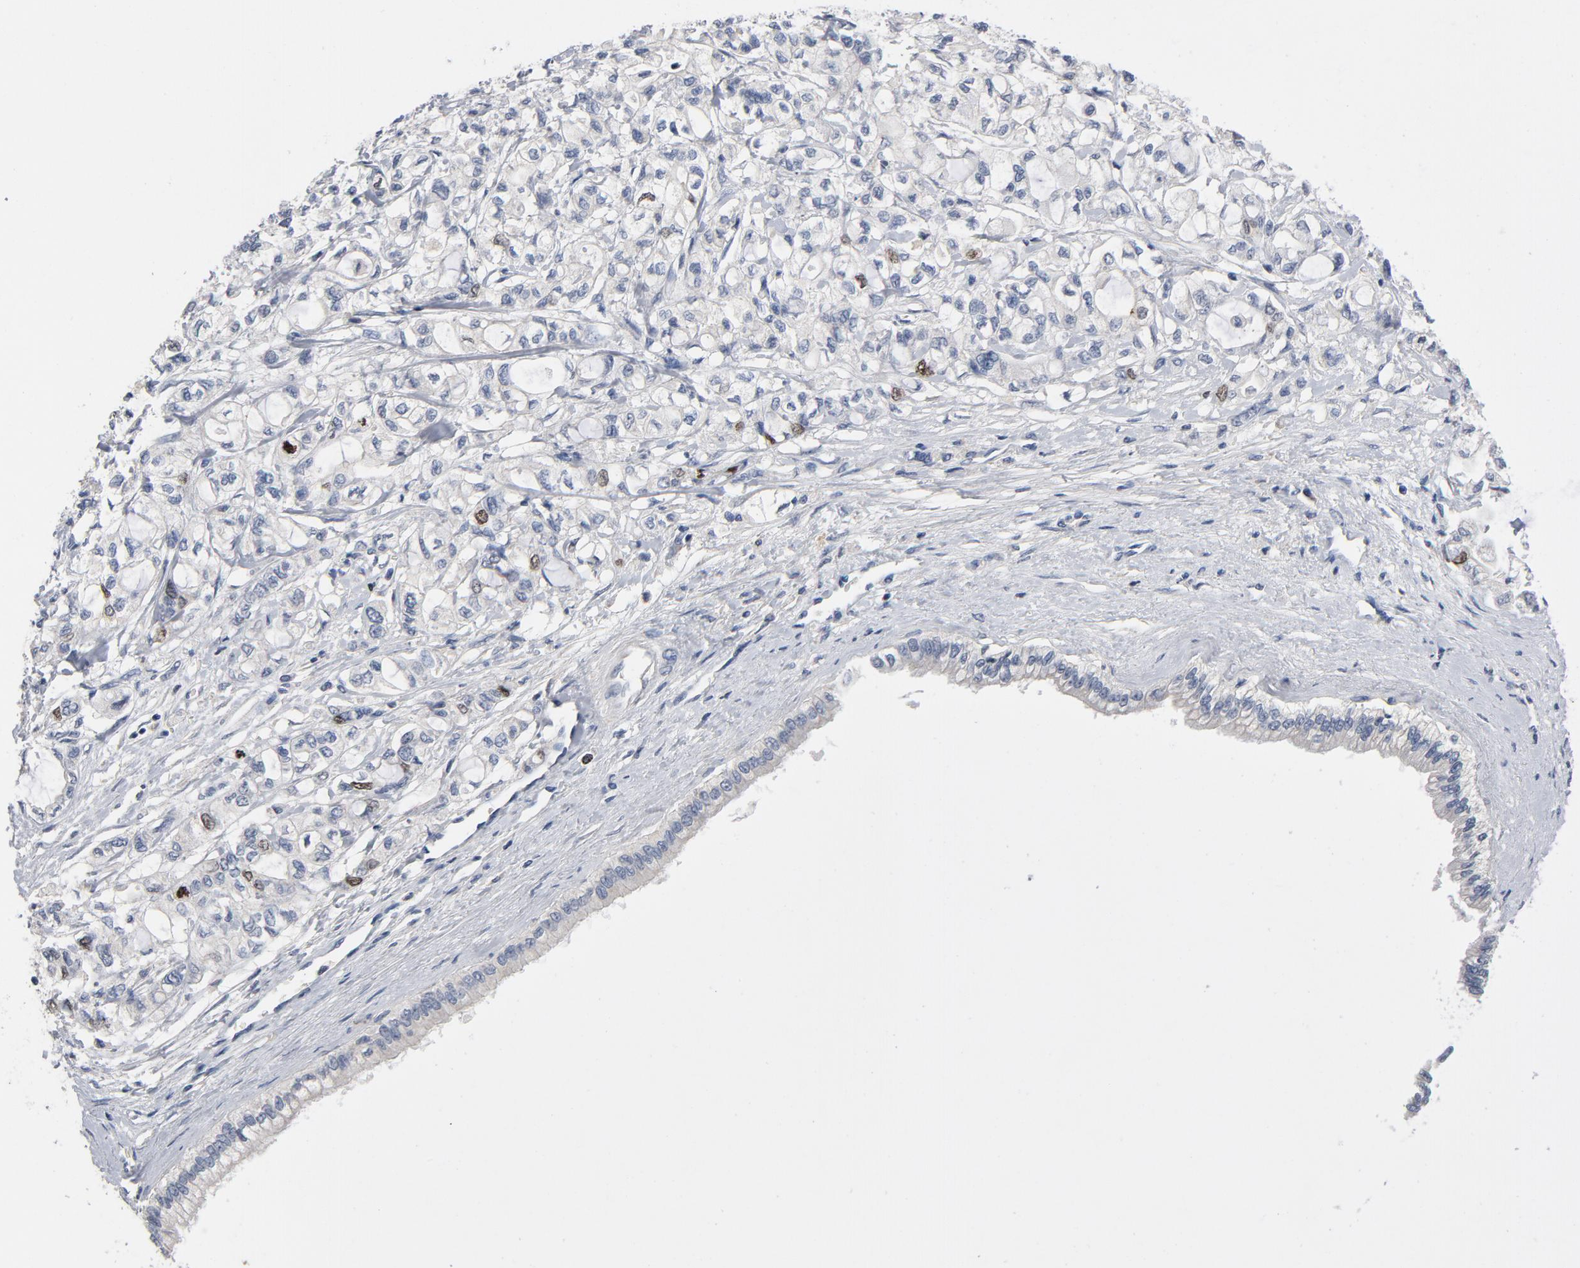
{"staining": {"intensity": "moderate", "quantity": "<25%", "location": "nuclear"}, "tissue": "pancreatic cancer", "cell_type": "Tumor cells", "image_type": "cancer", "snomed": [{"axis": "morphology", "description": "Adenocarcinoma, NOS"}, {"axis": "topography", "description": "Pancreas"}], "caption": "High-magnification brightfield microscopy of pancreatic cancer (adenocarcinoma) stained with DAB (3,3'-diaminobenzidine) (brown) and counterstained with hematoxylin (blue). tumor cells exhibit moderate nuclear positivity is present in approximately<25% of cells. (Stains: DAB (3,3'-diaminobenzidine) in brown, nuclei in blue, Microscopy: brightfield microscopy at high magnification).", "gene": "BIRC5", "patient": {"sex": "male", "age": 79}}